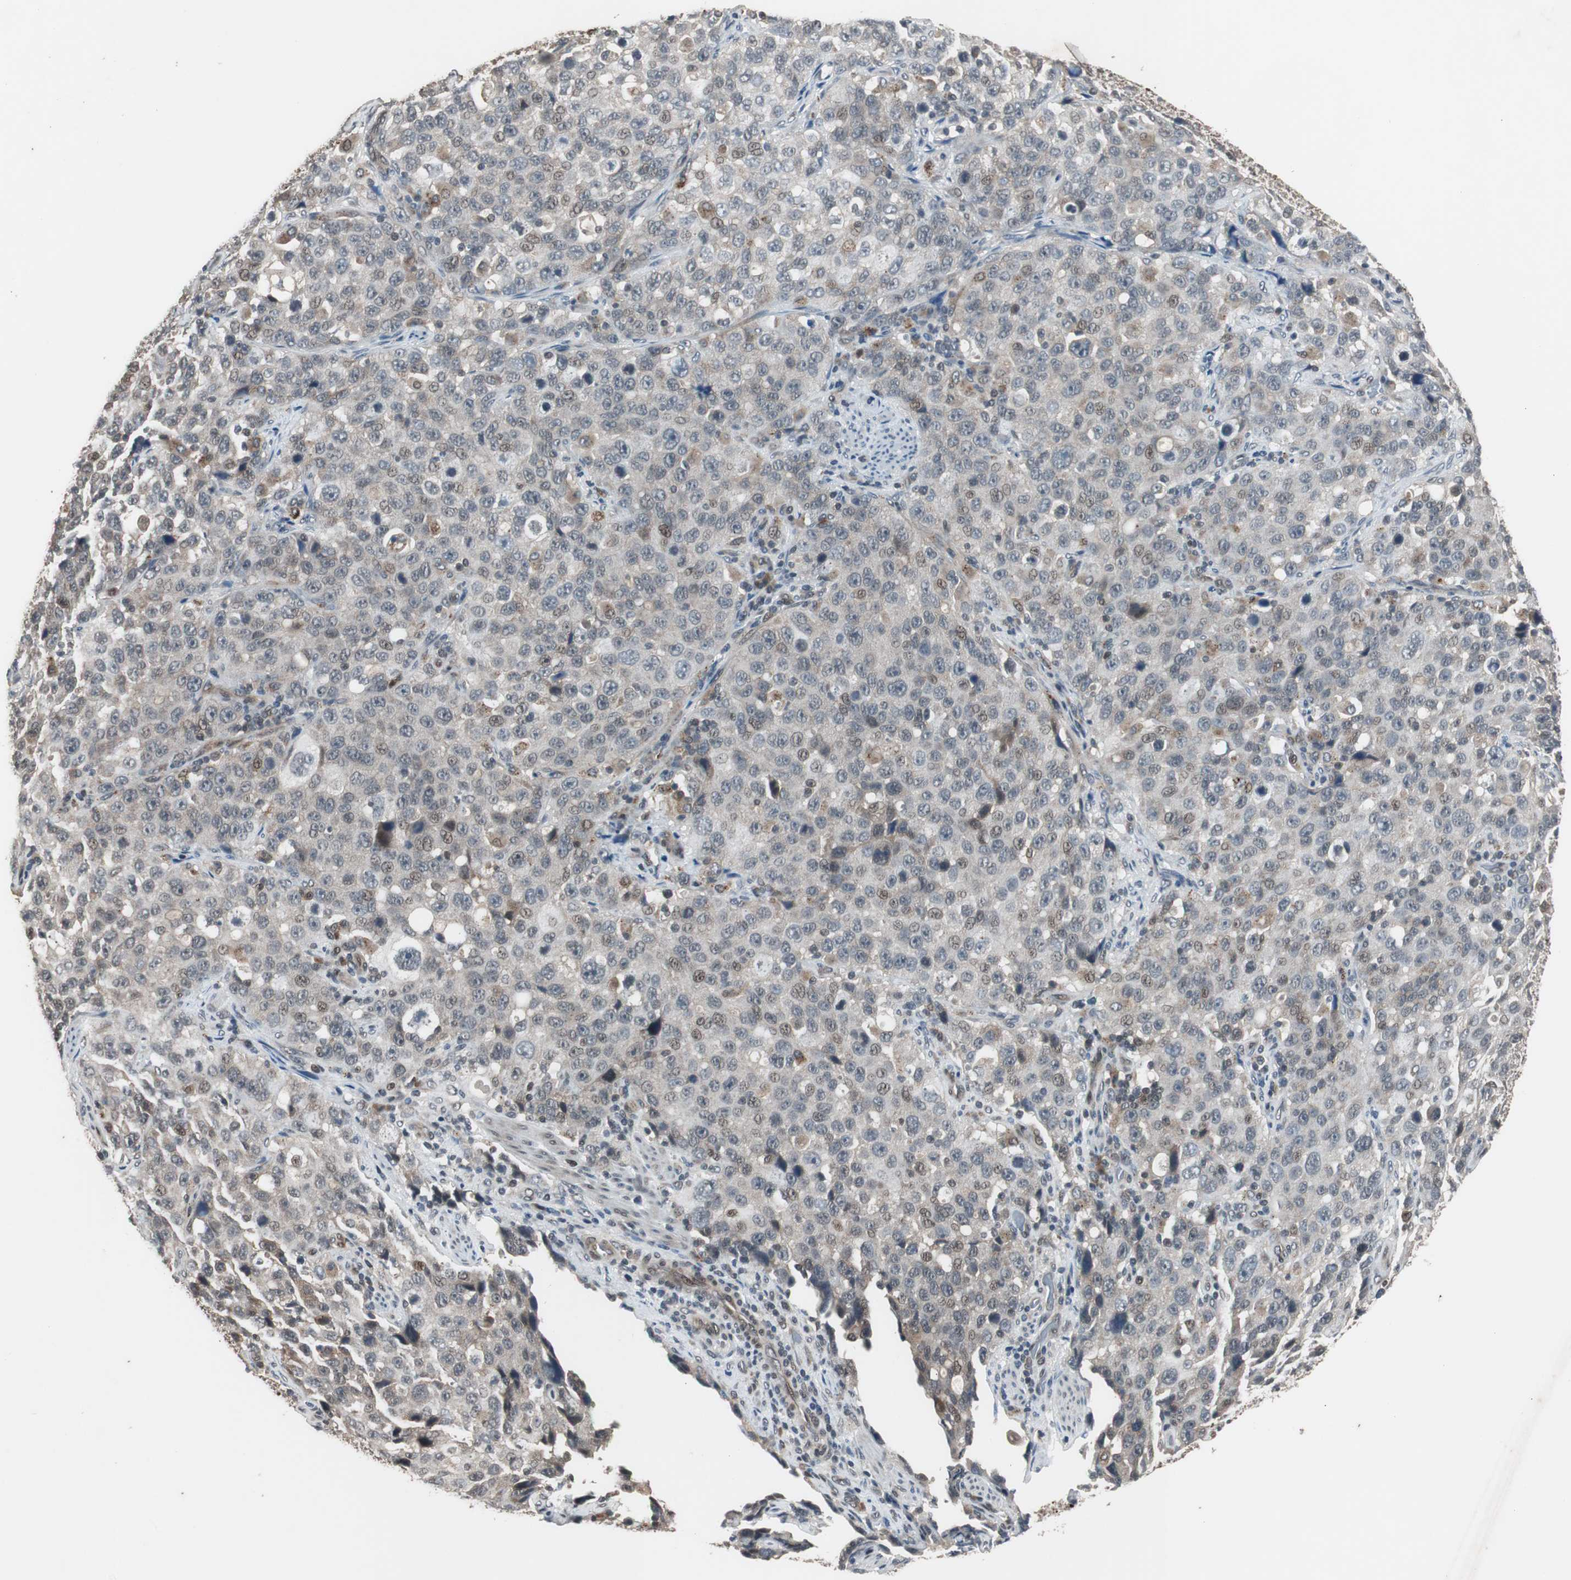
{"staining": {"intensity": "weak", "quantity": "25%-75%", "location": "cytoplasmic/membranous,nuclear"}, "tissue": "stomach cancer", "cell_type": "Tumor cells", "image_type": "cancer", "snomed": [{"axis": "morphology", "description": "Normal tissue, NOS"}, {"axis": "morphology", "description": "Adenocarcinoma, NOS"}, {"axis": "topography", "description": "Stomach"}], "caption": "This is an image of IHC staining of stomach adenocarcinoma, which shows weak expression in the cytoplasmic/membranous and nuclear of tumor cells.", "gene": "BOLA1", "patient": {"sex": "male", "age": 48}}